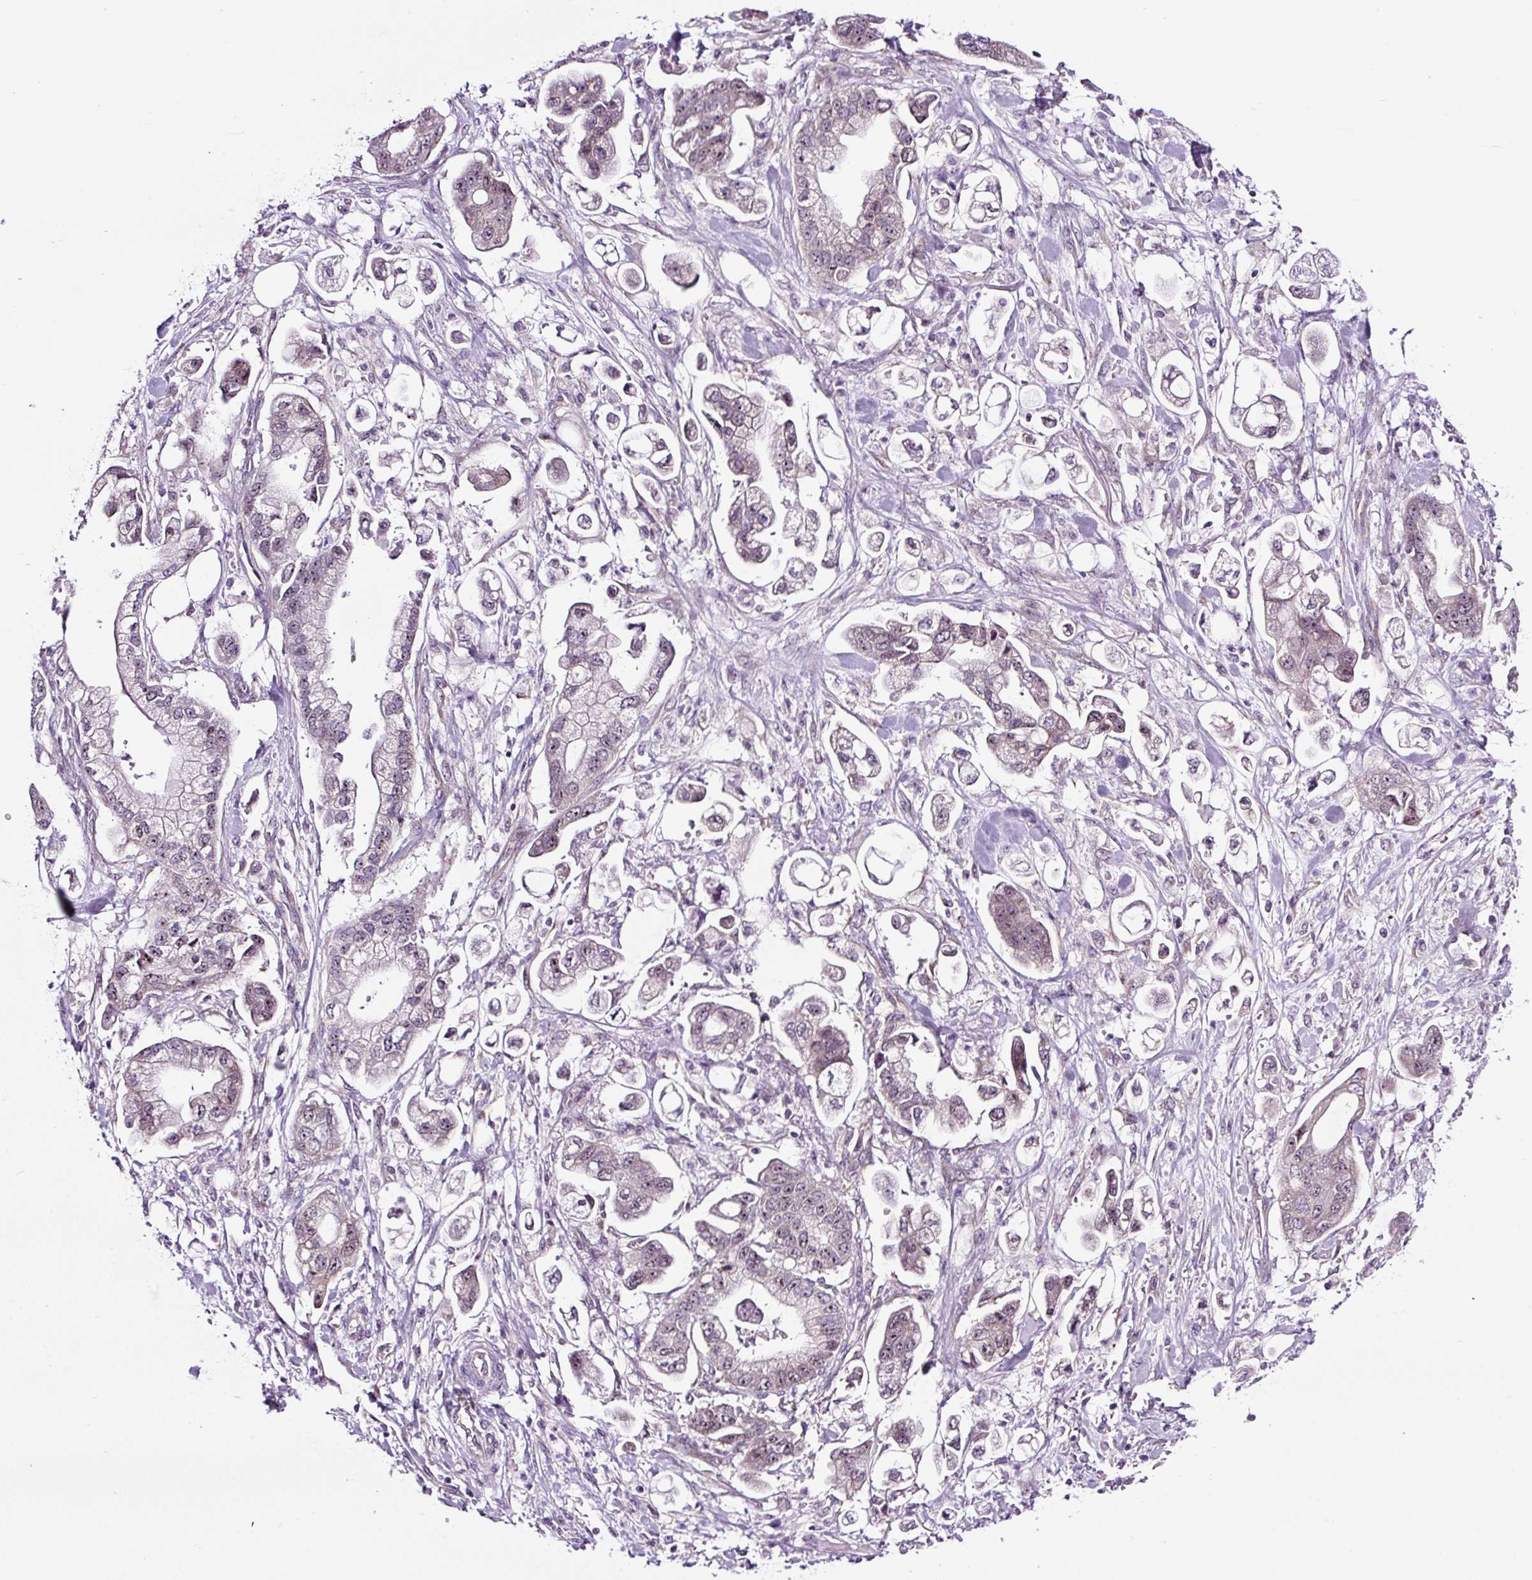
{"staining": {"intensity": "weak", "quantity": "<25%", "location": "cytoplasmic/membranous,nuclear"}, "tissue": "stomach cancer", "cell_type": "Tumor cells", "image_type": "cancer", "snomed": [{"axis": "morphology", "description": "Adenocarcinoma, NOS"}, {"axis": "topography", "description": "Stomach"}], "caption": "A photomicrograph of human stomach adenocarcinoma is negative for staining in tumor cells.", "gene": "NOM1", "patient": {"sex": "male", "age": 62}}